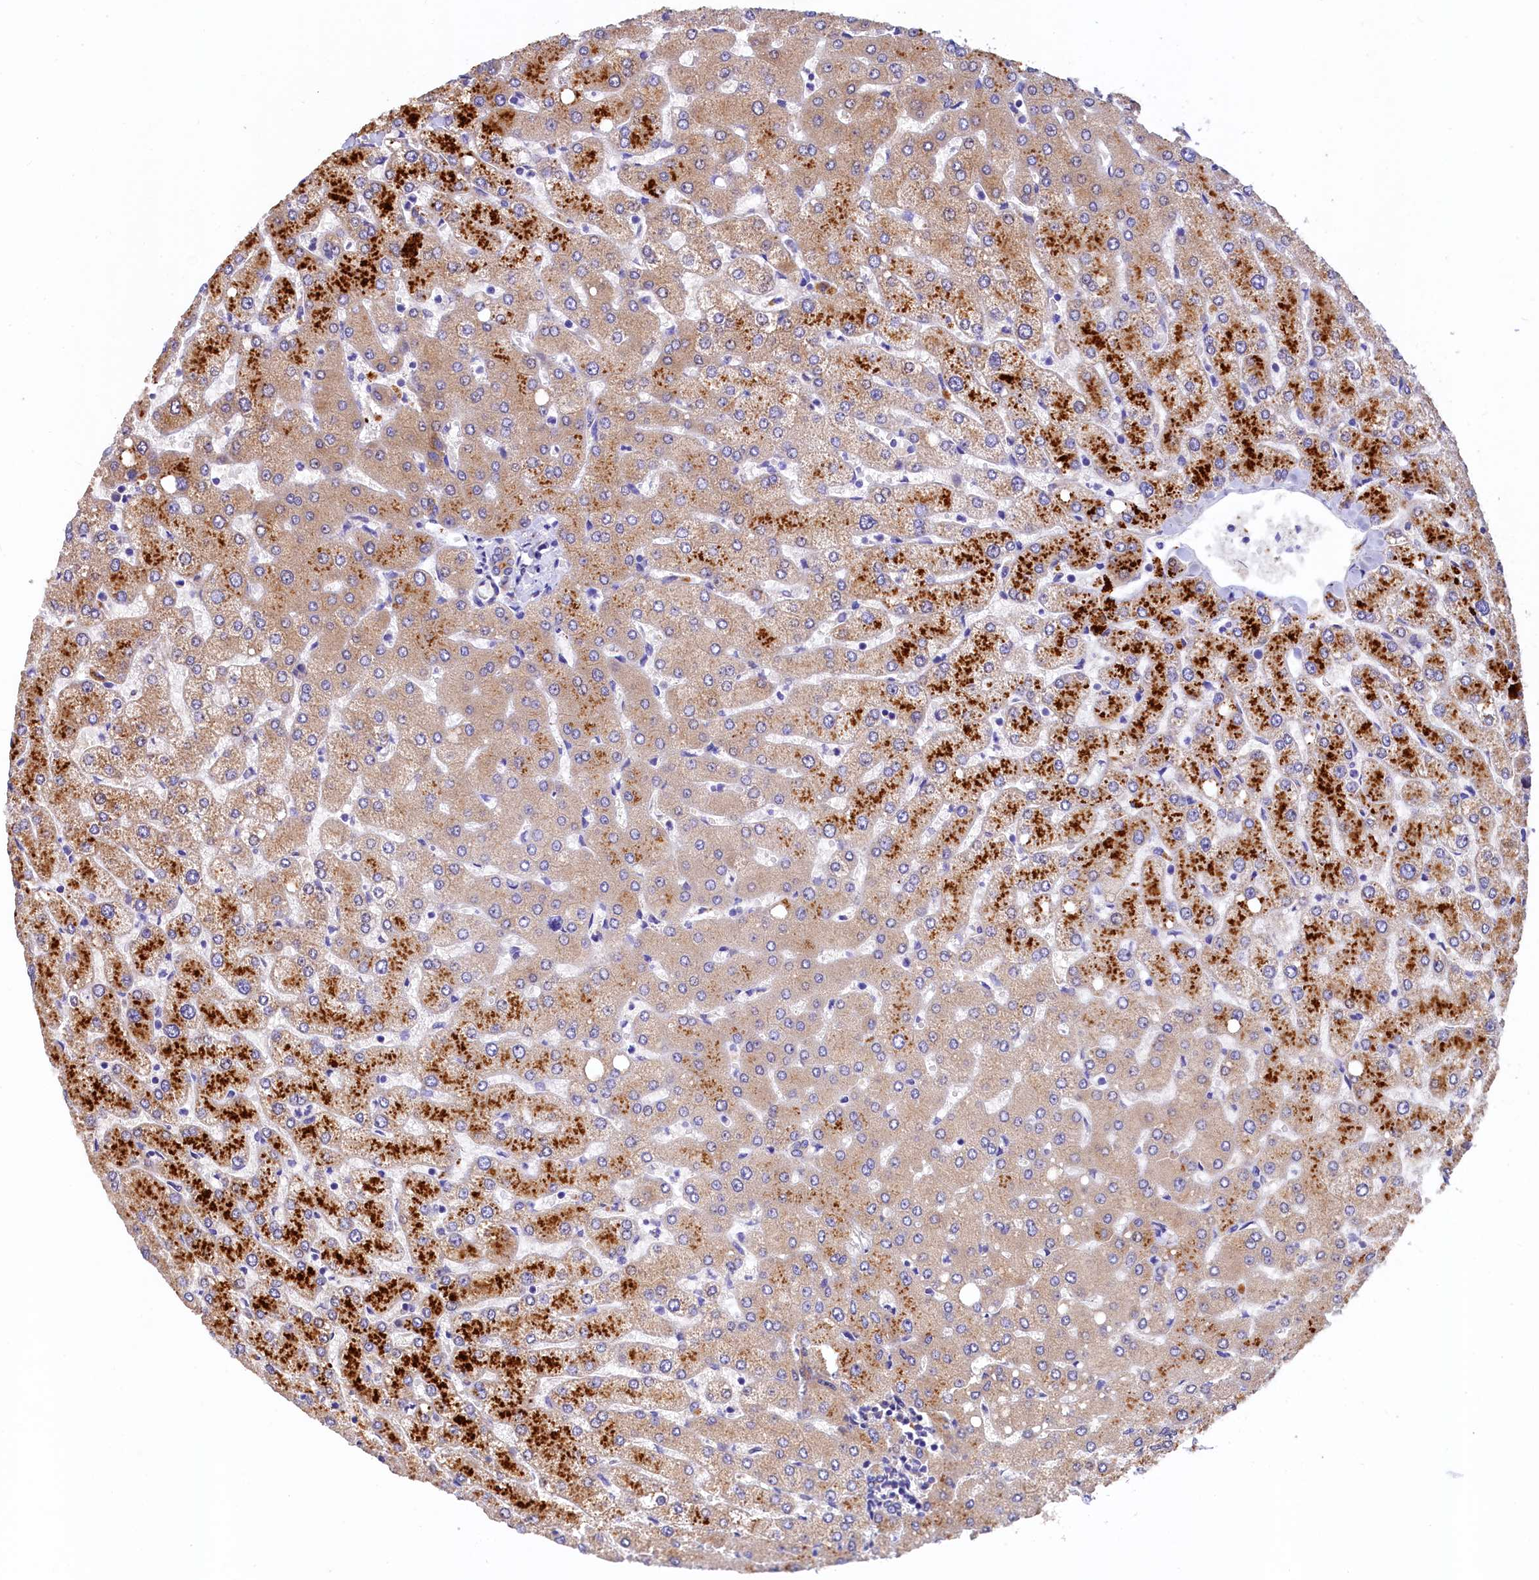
{"staining": {"intensity": "weak", "quantity": ">75%", "location": "cytoplasmic/membranous"}, "tissue": "liver", "cell_type": "Cholangiocytes", "image_type": "normal", "snomed": [{"axis": "morphology", "description": "Normal tissue, NOS"}, {"axis": "topography", "description": "Liver"}], "caption": "Unremarkable liver was stained to show a protein in brown. There is low levels of weak cytoplasmic/membranous staining in approximately >75% of cholangiocytes.", "gene": "EPS8L2", "patient": {"sex": "female", "age": 54}}